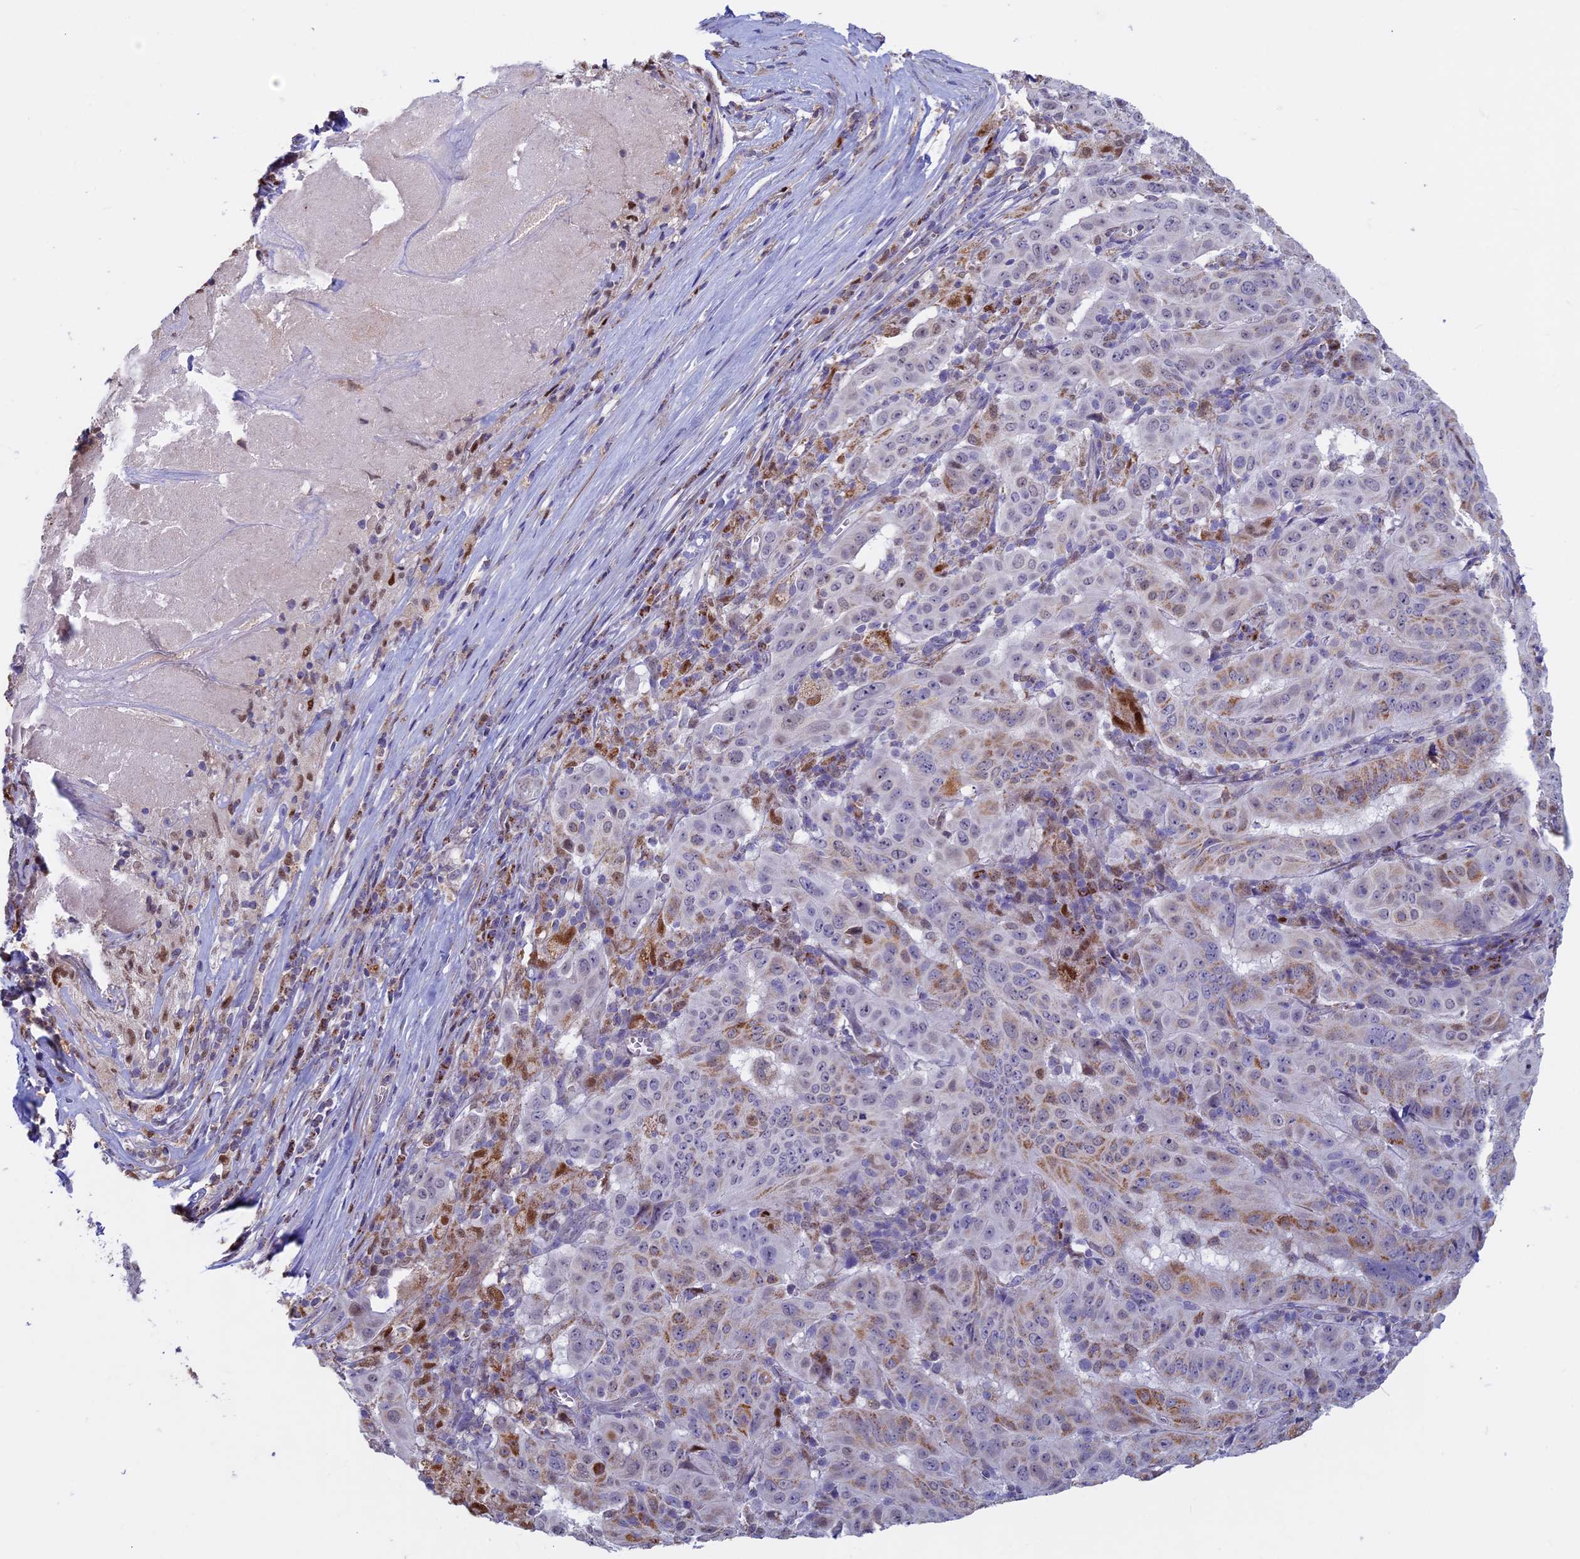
{"staining": {"intensity": "moderate", "quantity": "<25%", "location": "cytoplasmic/membranous"}, "tissue": "pancreatic cancer", "cell_type": "Tumor cells", "image_type": "cancer", "snomed": [{"axis": "morphology", "description": "Adenocarcinoma, NOS"}, {"axis": "topography", "description": "Pancreas"}], "caption": "Protein staining exhibits moderate cytoplasmic/membranous positivity in about <25% of tumor cells in pancreatic cancer.", "gene": "ACSS1", "patient": {"sex": "male", "age": 63}}